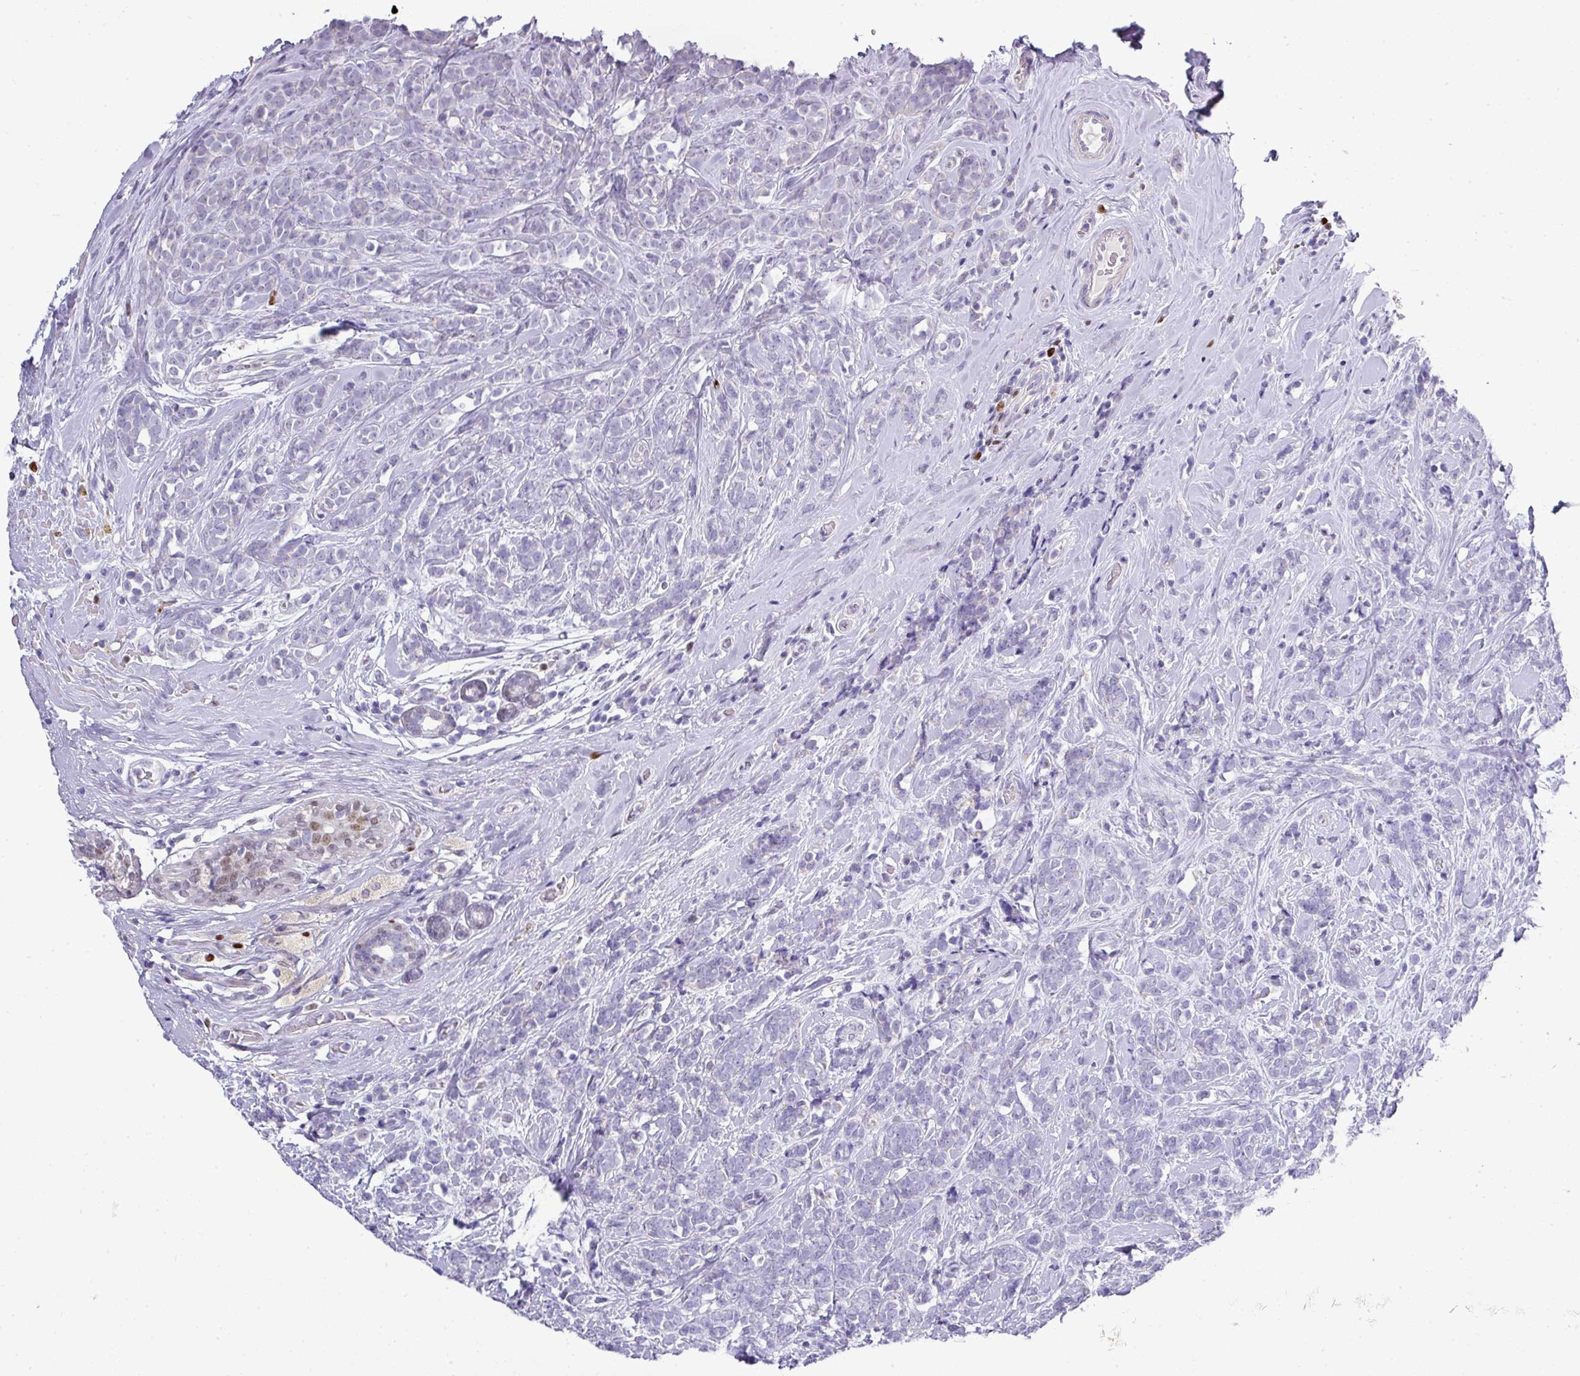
{"staining": {"intensity": "negative", "quantity": "none", "location": "none"}, "tissue": "breast cancer", "cell_type": "Tumor cells", "image_type": "cancer", "snomed": [{"axis": "morphology", "description": "Lobular carcinoma"}, {"axis": "topography", "description": "Breast"}], "caption": "Photomicrograph shows no protein positivity in tumor cells of breast cancer (lobular carcinoma) tissue. (DAB (3,3'-diaminobenzidine) immunohistochemistry, high magnification).", "gene": "BCL11A", "patient": {"sex": "female", "age": 58}}